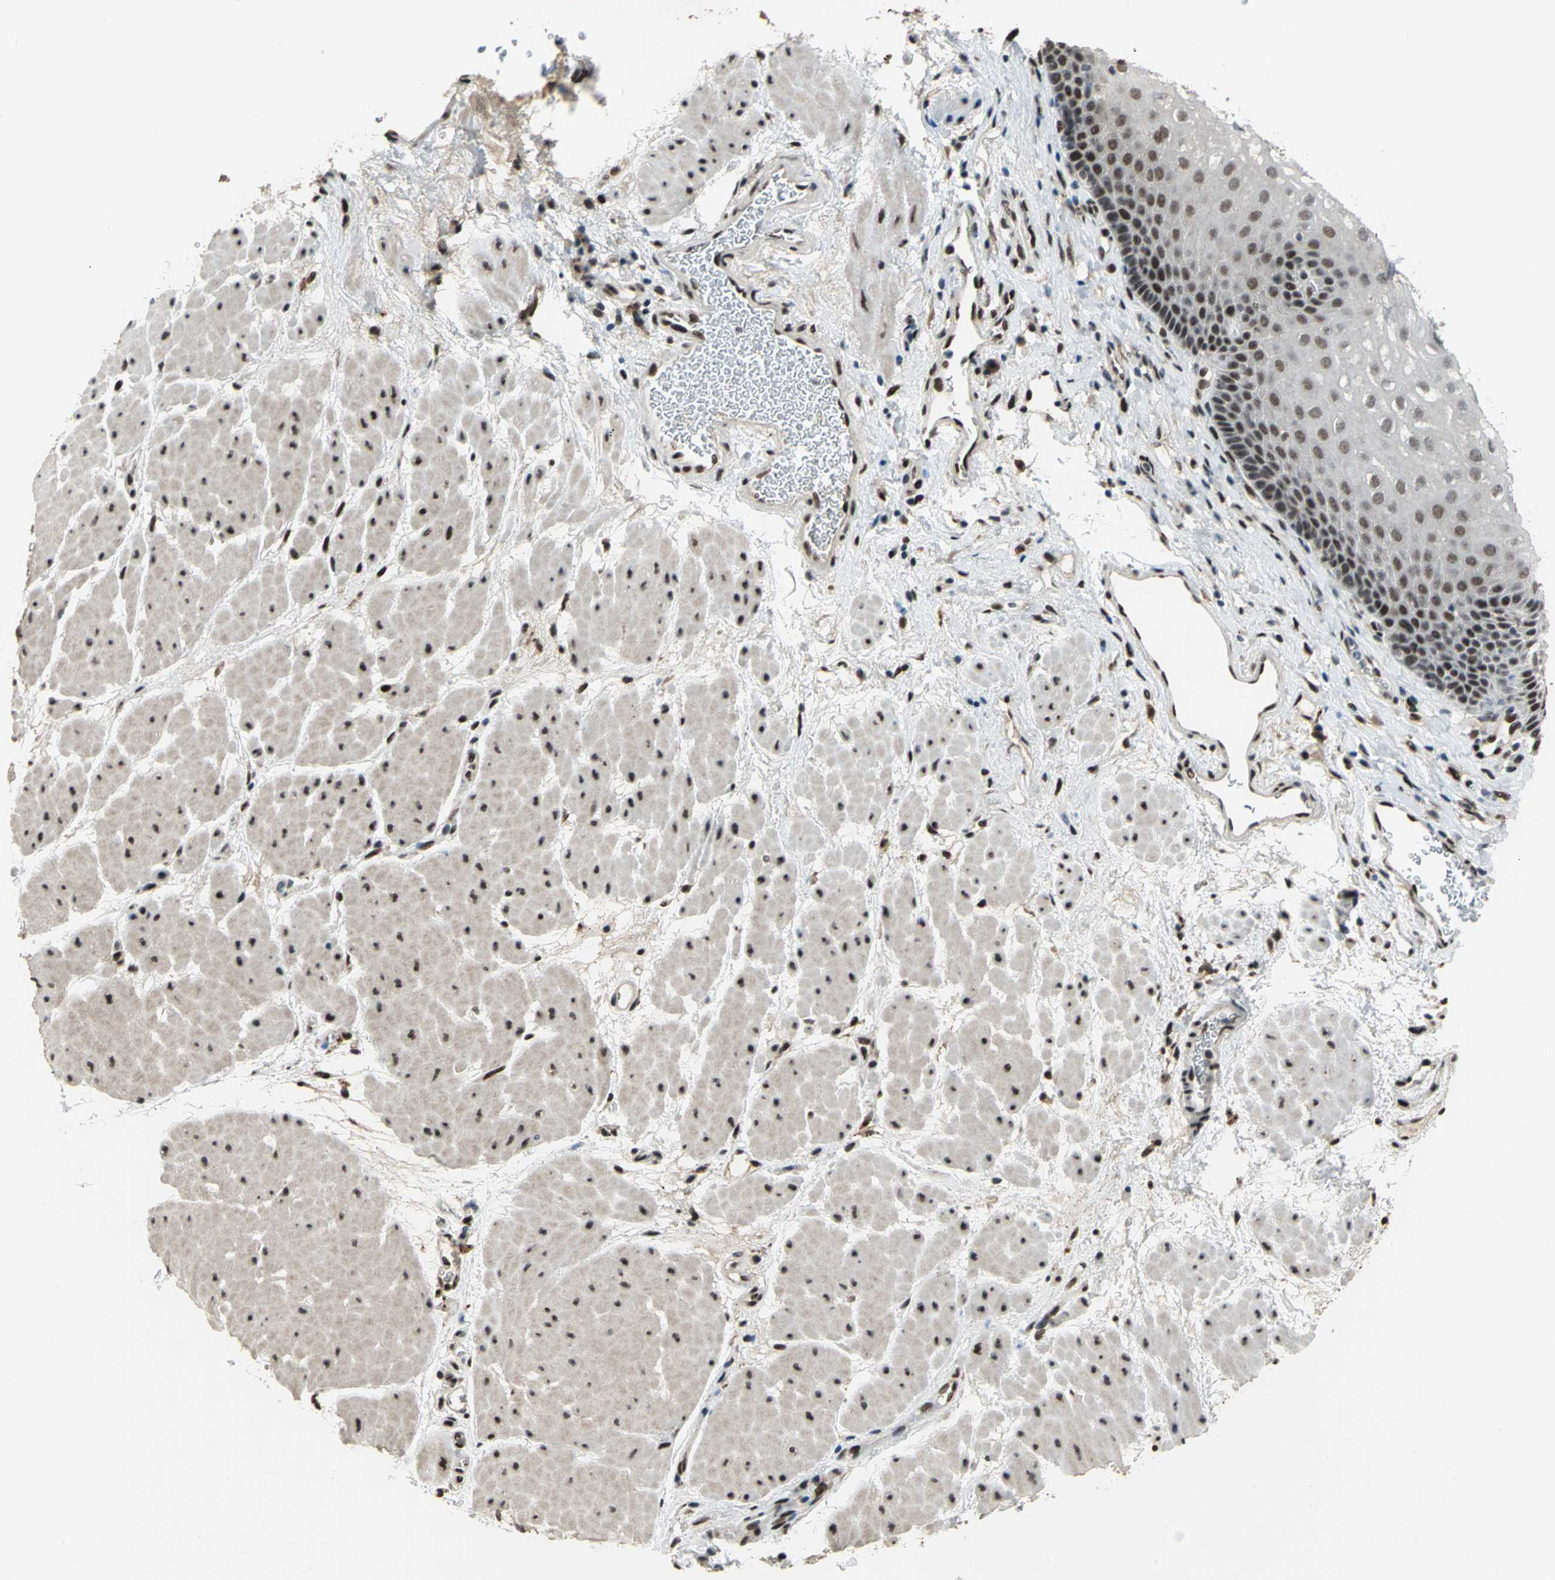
{"staining": {"intensity": "moderate", "quantity": "25%-75%", "location": "nuclear"}, "tissue": "esophagus", "cell_type": "Squamous epithelial cells", "image_type": "normal", "snomed": [{"axis": "morphology", "description": "Normal tissue, NOS"}, {"axis": "topography", "description": "Esophagus"}], "caption": "IHC histopathology image of normal esophagus stained for a protein (brown), which shows medium levels of moderate nuclear staining in about 25%-75% of squamous epithelial cells.", "gene": "ELF2", "patient": {"sex": "male", "age": 48}}